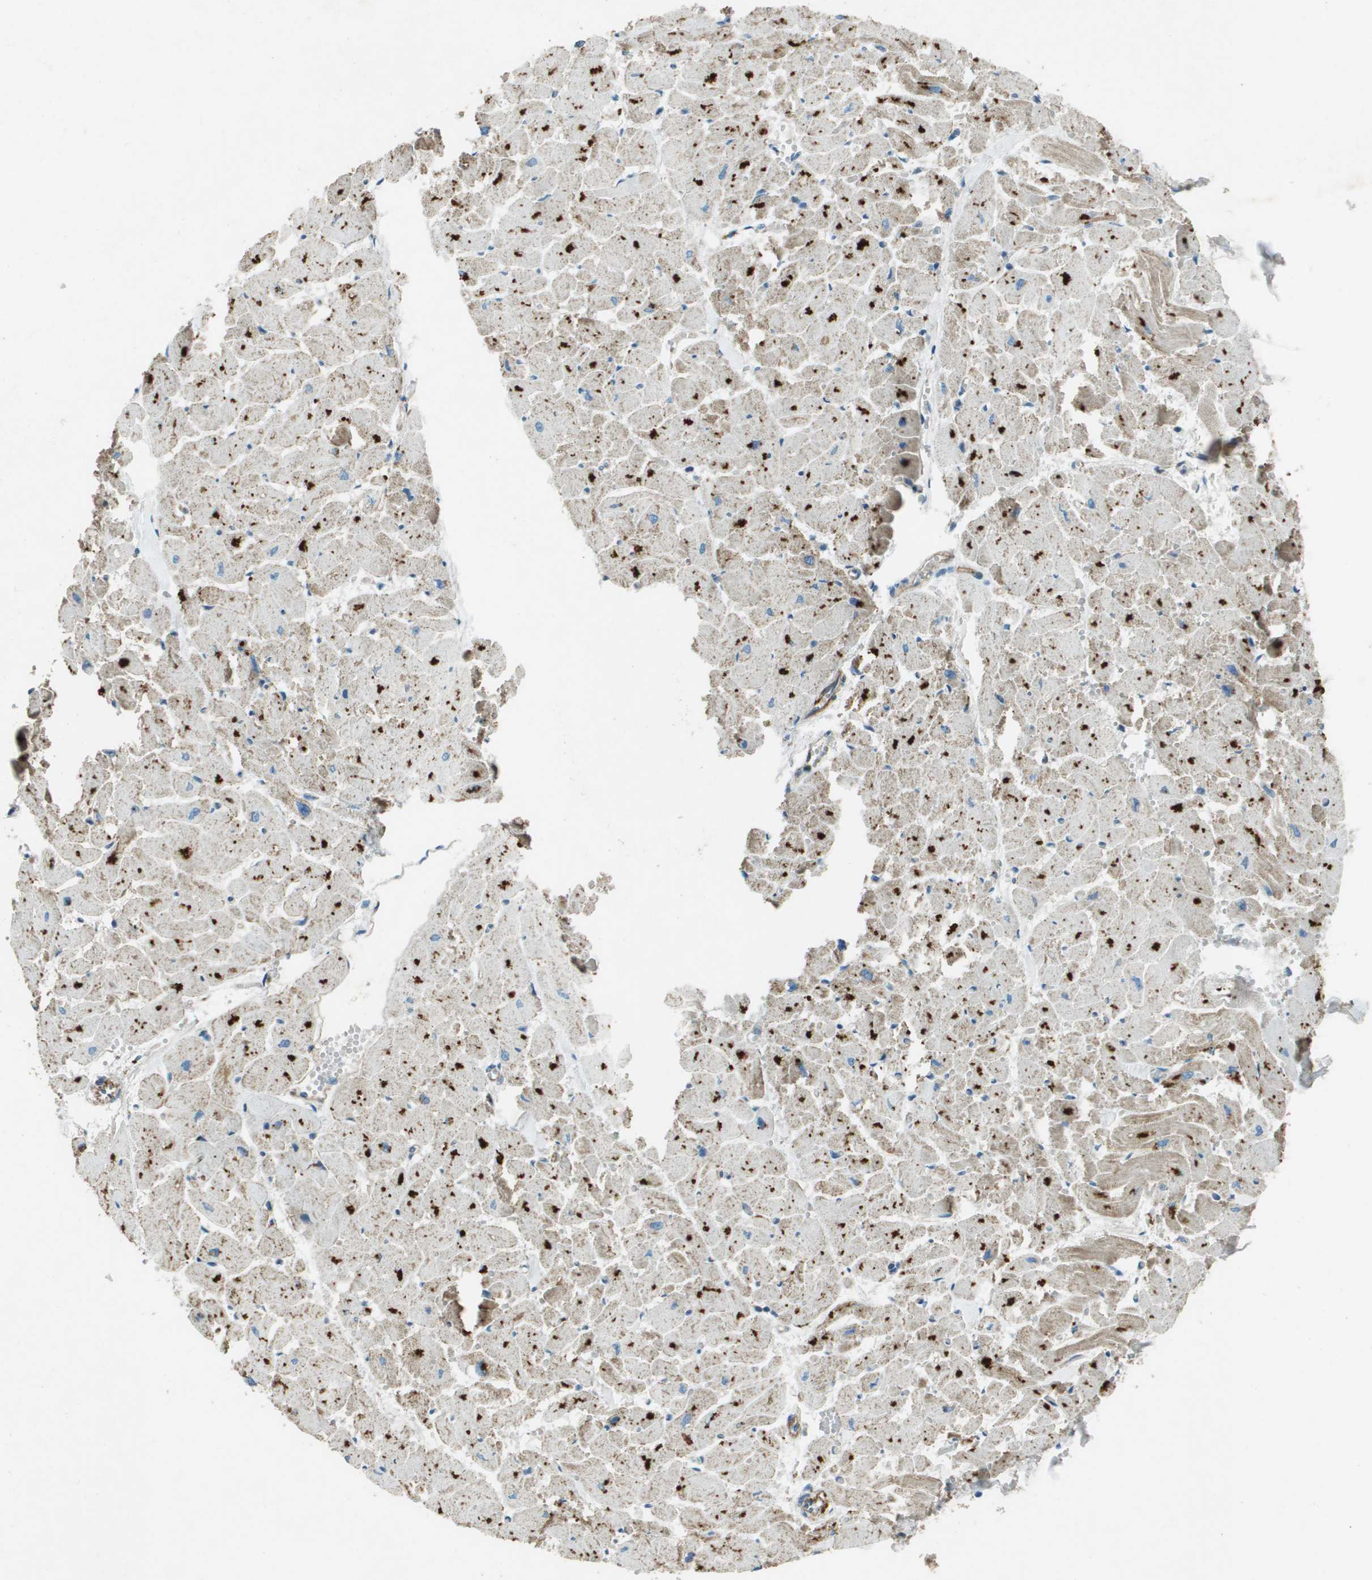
{"staining": {"intensity": "moderate", "quantity": "25%-75%", "location": "cytoplasmic/membranous"}, "tissue": "heart muscle", "cell_type": "Cardiomyocytes", "image_type": "normal", "snomed": [{"axis": "morphology", "description": "Normal tissue, NOS"}, {"axis": "topography", "description": "Heart"}], "caption": "Normal heart muscle was stained to show a protein in brown. There is medium levels of moderate cytoplasmic/membranous positivity in approximately 25%-75% of cardiomyocytes. The staining was performed using DAB (3,3'-diaminobenzidine), with brown indicating positive protein expression. Nuclei are stained blue with hematoxylin.", "gene": "MIGA1", "patient": {"sex": "female", "age": 19}}